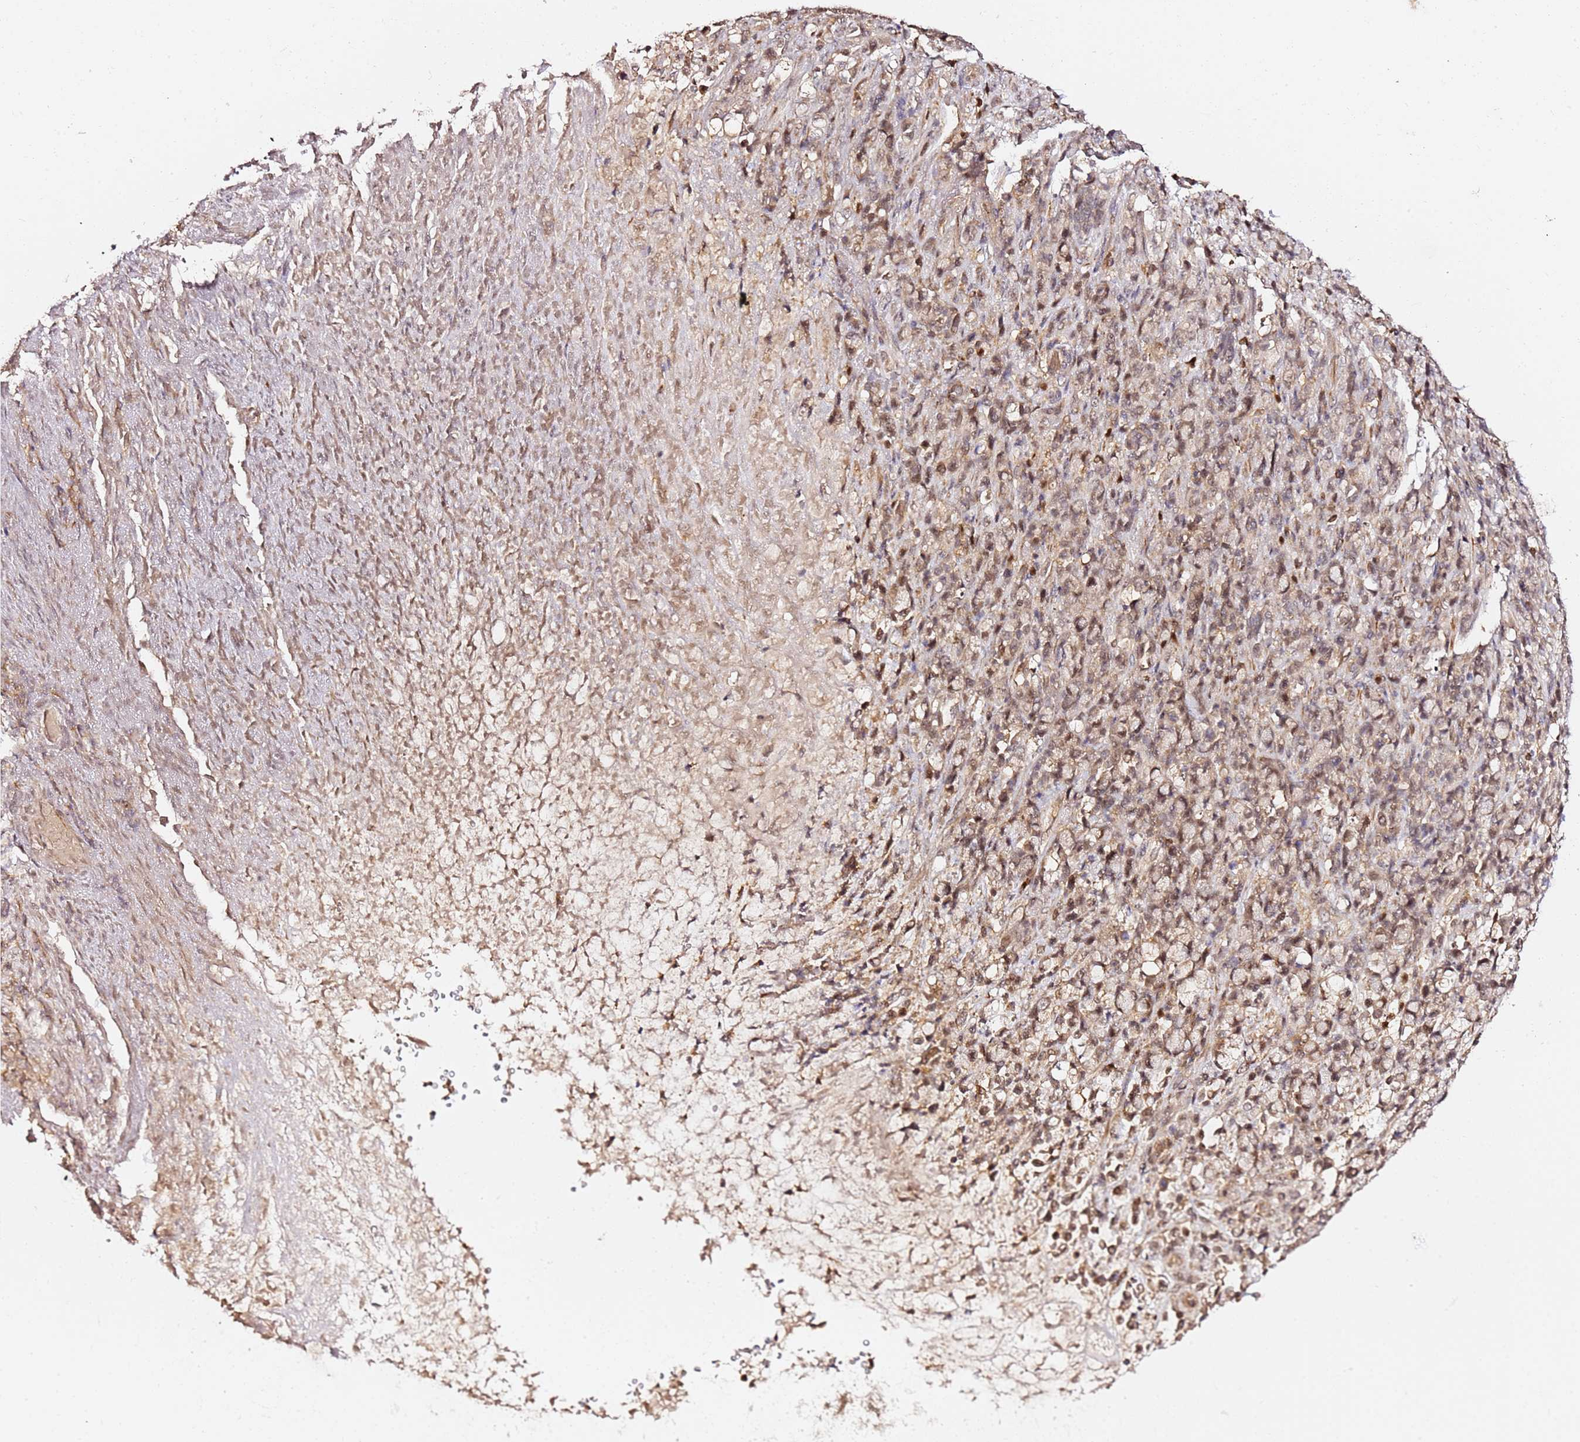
{"staining": {"intensity": "moderate", "quantity": "25%-75%", "location": "cytoplasmic/membranous,nuclear"}, "tissue": "stomach cancer", "cell_type": "Tumor cells", "image_type": "cancer", "snomed": [{"axis": "morphology", "description": "Normal tissue, NOS"}, {"axis": "morphology", "description": "Adenocarcinoma, NOS"}, {"axis": "topography", "description": "Stomach"}], "caption": "Immunohistochemistry (IHC) (DAB (3,3'-diaminobenzidine)) staining of human stomach cancer (adenocarcinoma) reveals moderate cytoplasmic/membranous and nuclear protein positivity in approximately 25%-75% of tumor cells.", "gene": "OR5V1", "patient": {"sex": "female", "age": 79}}